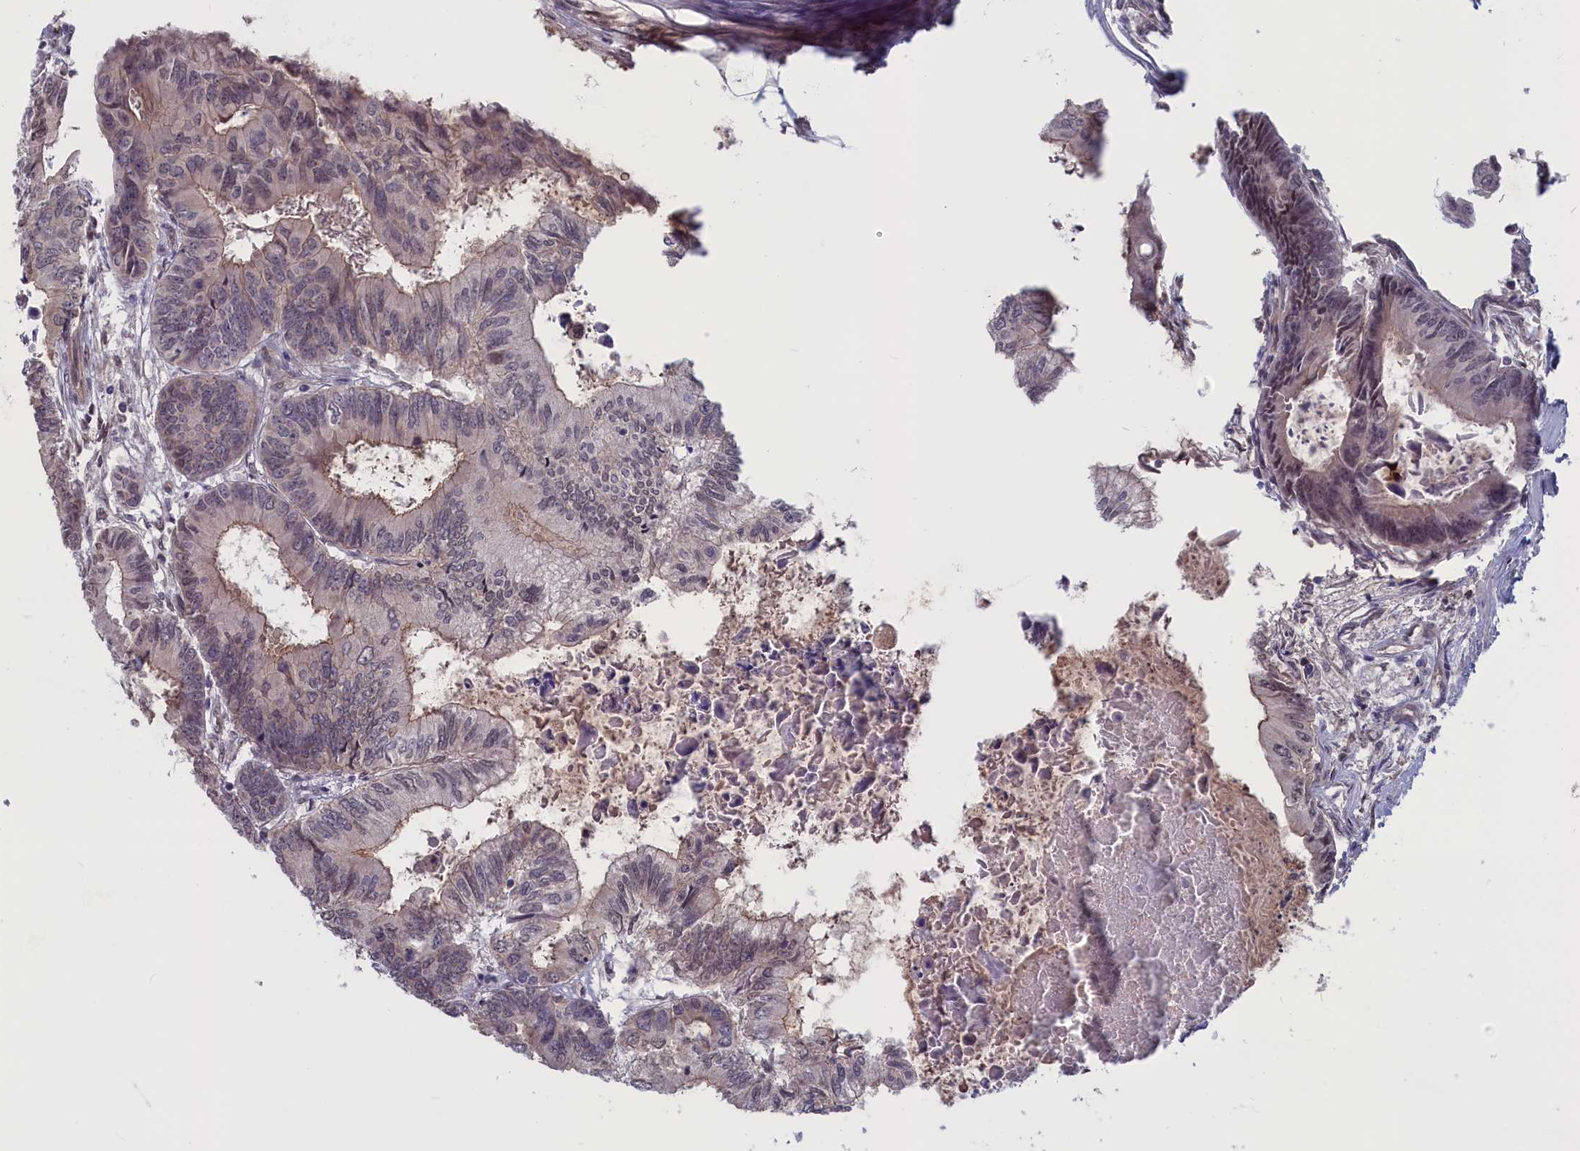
{"staining": {"intensity": "weak", "quantity": "<25%", "location": "cytoplasmic/membranous"}, "tissue": "colorectal cancer", "cell_type": "Tumor cells", "image_type": "cancer", "snomed": [{"axis": "morphology", "description": "Adenocarcinoma, NOS"}, {"axis": "topography", "description": "Colon"}], "caption": "The micrograph shows no staining of tumor cells in adenocarcinoma (colorectal).", "gene": "PLP2", "patient": {"sex": "male", "age": 85}}